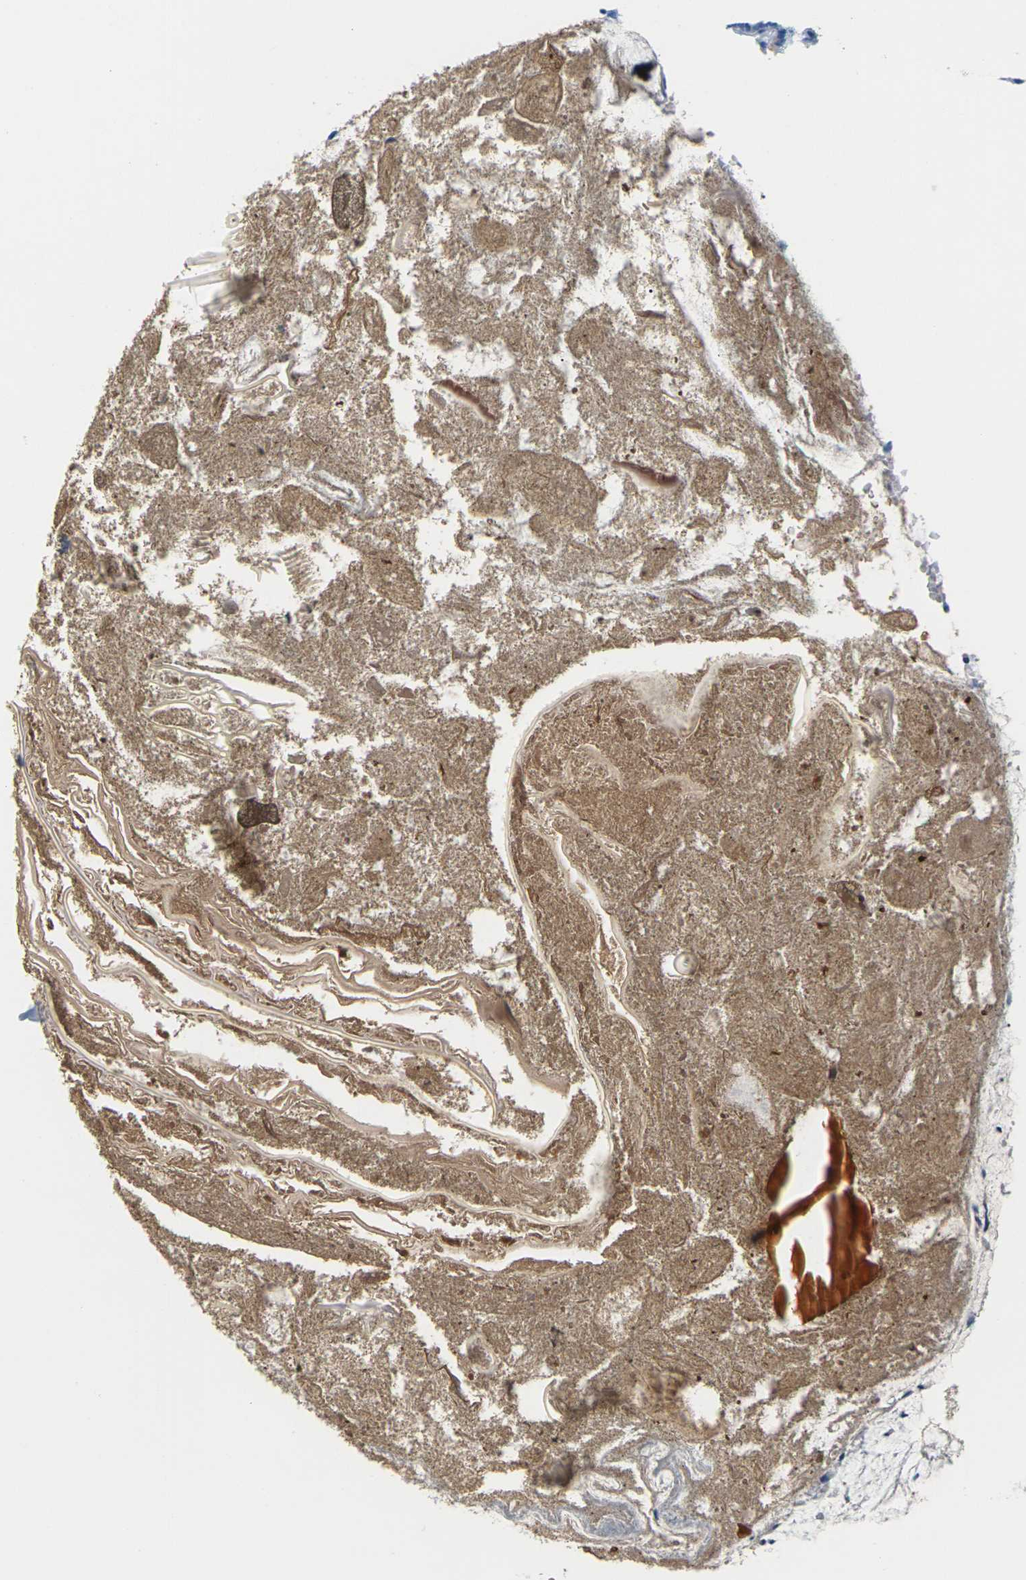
{"staining": {"intensity": "negative", "quantity": "none", "location": "none"}, "tissue": "appendix", "cell_type": "Glandular cells", "image_type": "normal", "snomed": [{"axis": "morphology", "description": "Normal tissue, NOS"}, {"axis": "topography", "description": "Appendix"}], "caption": "IHC of normal human appendix exhibits no expression in glandular cells.", "gene": "SLC12A1", "patient": {"sex": "male", "age": 52}}